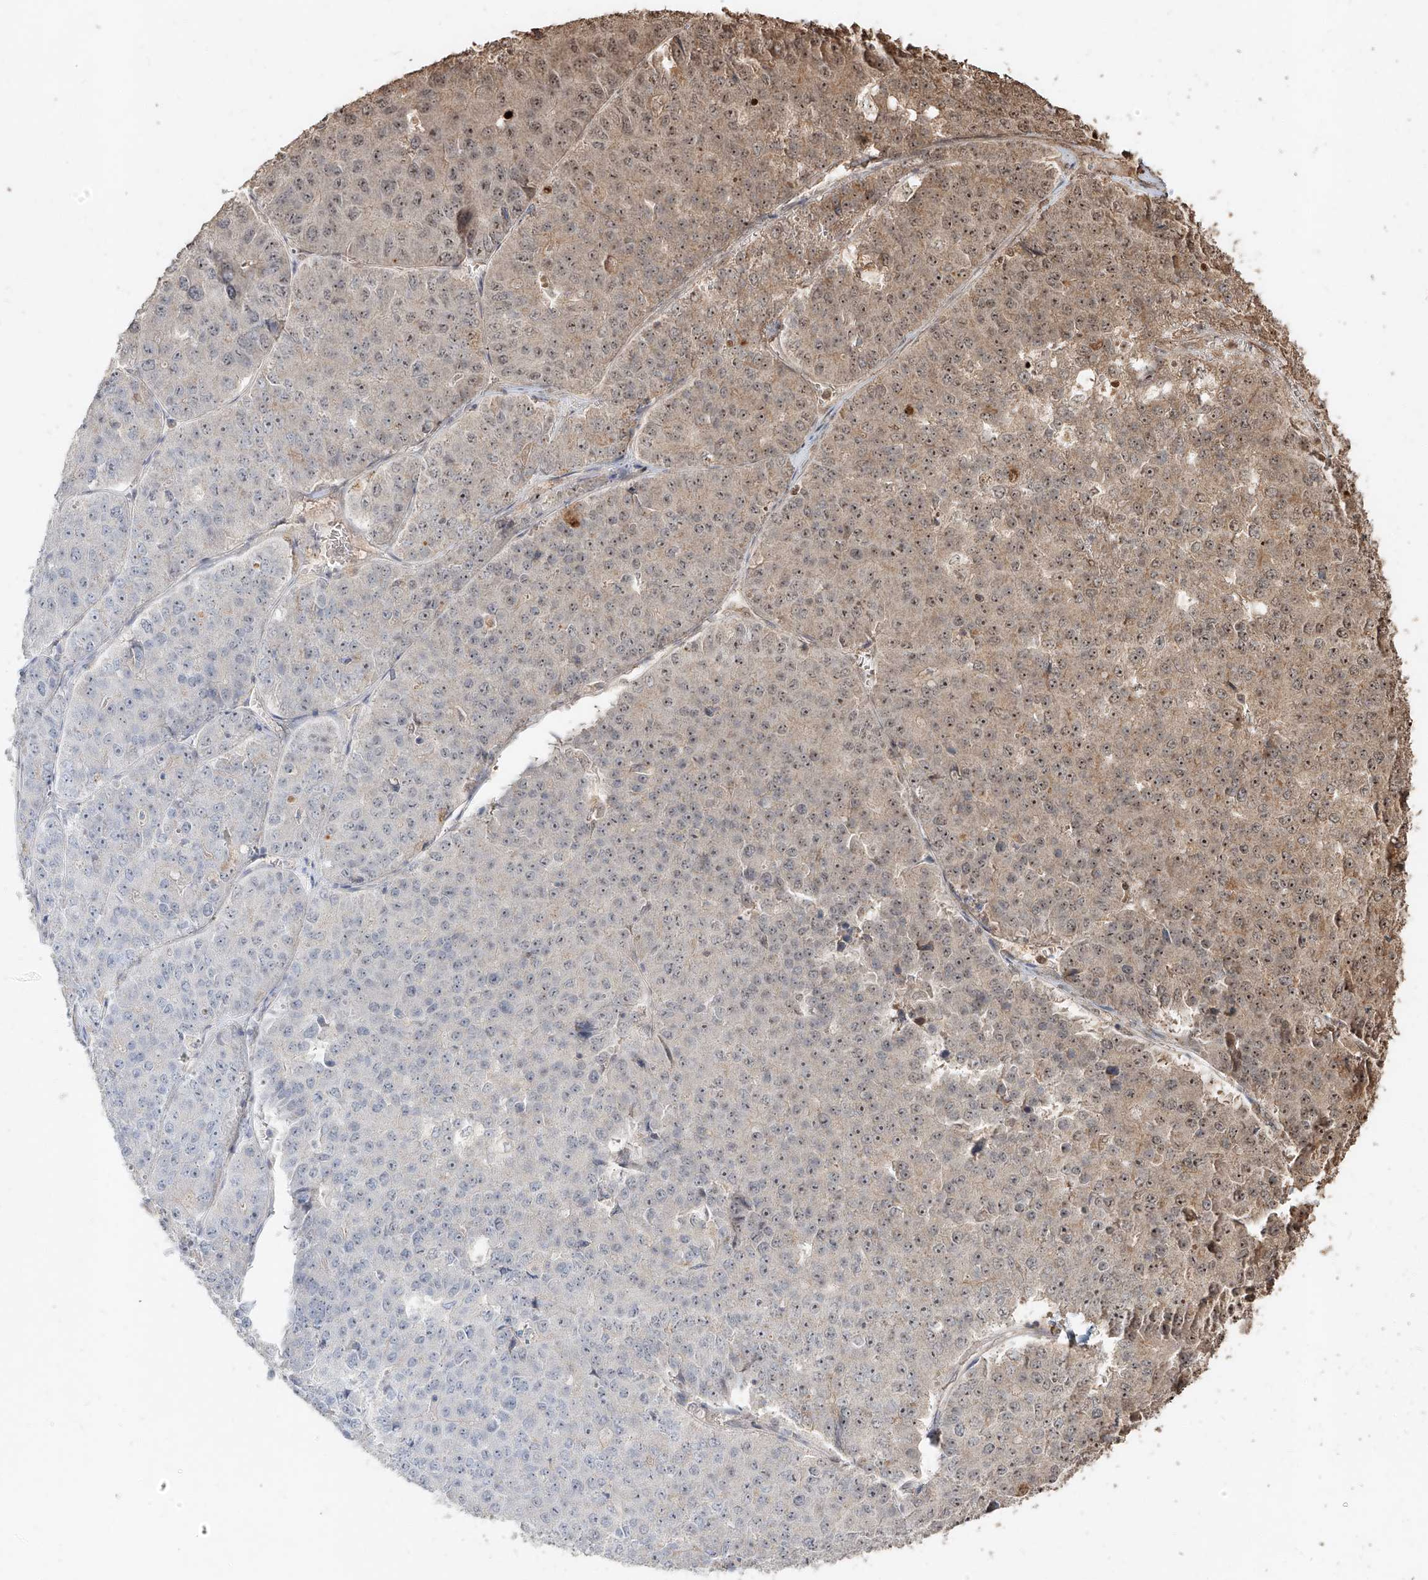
{"staining": {"intensity": "moderate", "quantity": "<25%", "location": "cytoplasmic/membranous,nuclear"}, "tissue": "pancreatic cancer", "cell_type": "Tumor cells", "image_type": "cancer", "snomed": [{"axis": "morphology", "description": "Adenocarcinoma, NOS"}, {"axis": "topography", "description": "Pancreas"}], "caption": "About <25% of tumor cells in human pancreatic adenocarcinoma display moderate cytoplasmic/membranous and nuclear protein expression as visualized by brown immunohistochemical staining.", "gene": "ZNF660", "patient": {"sex": "male", "age": 50}}